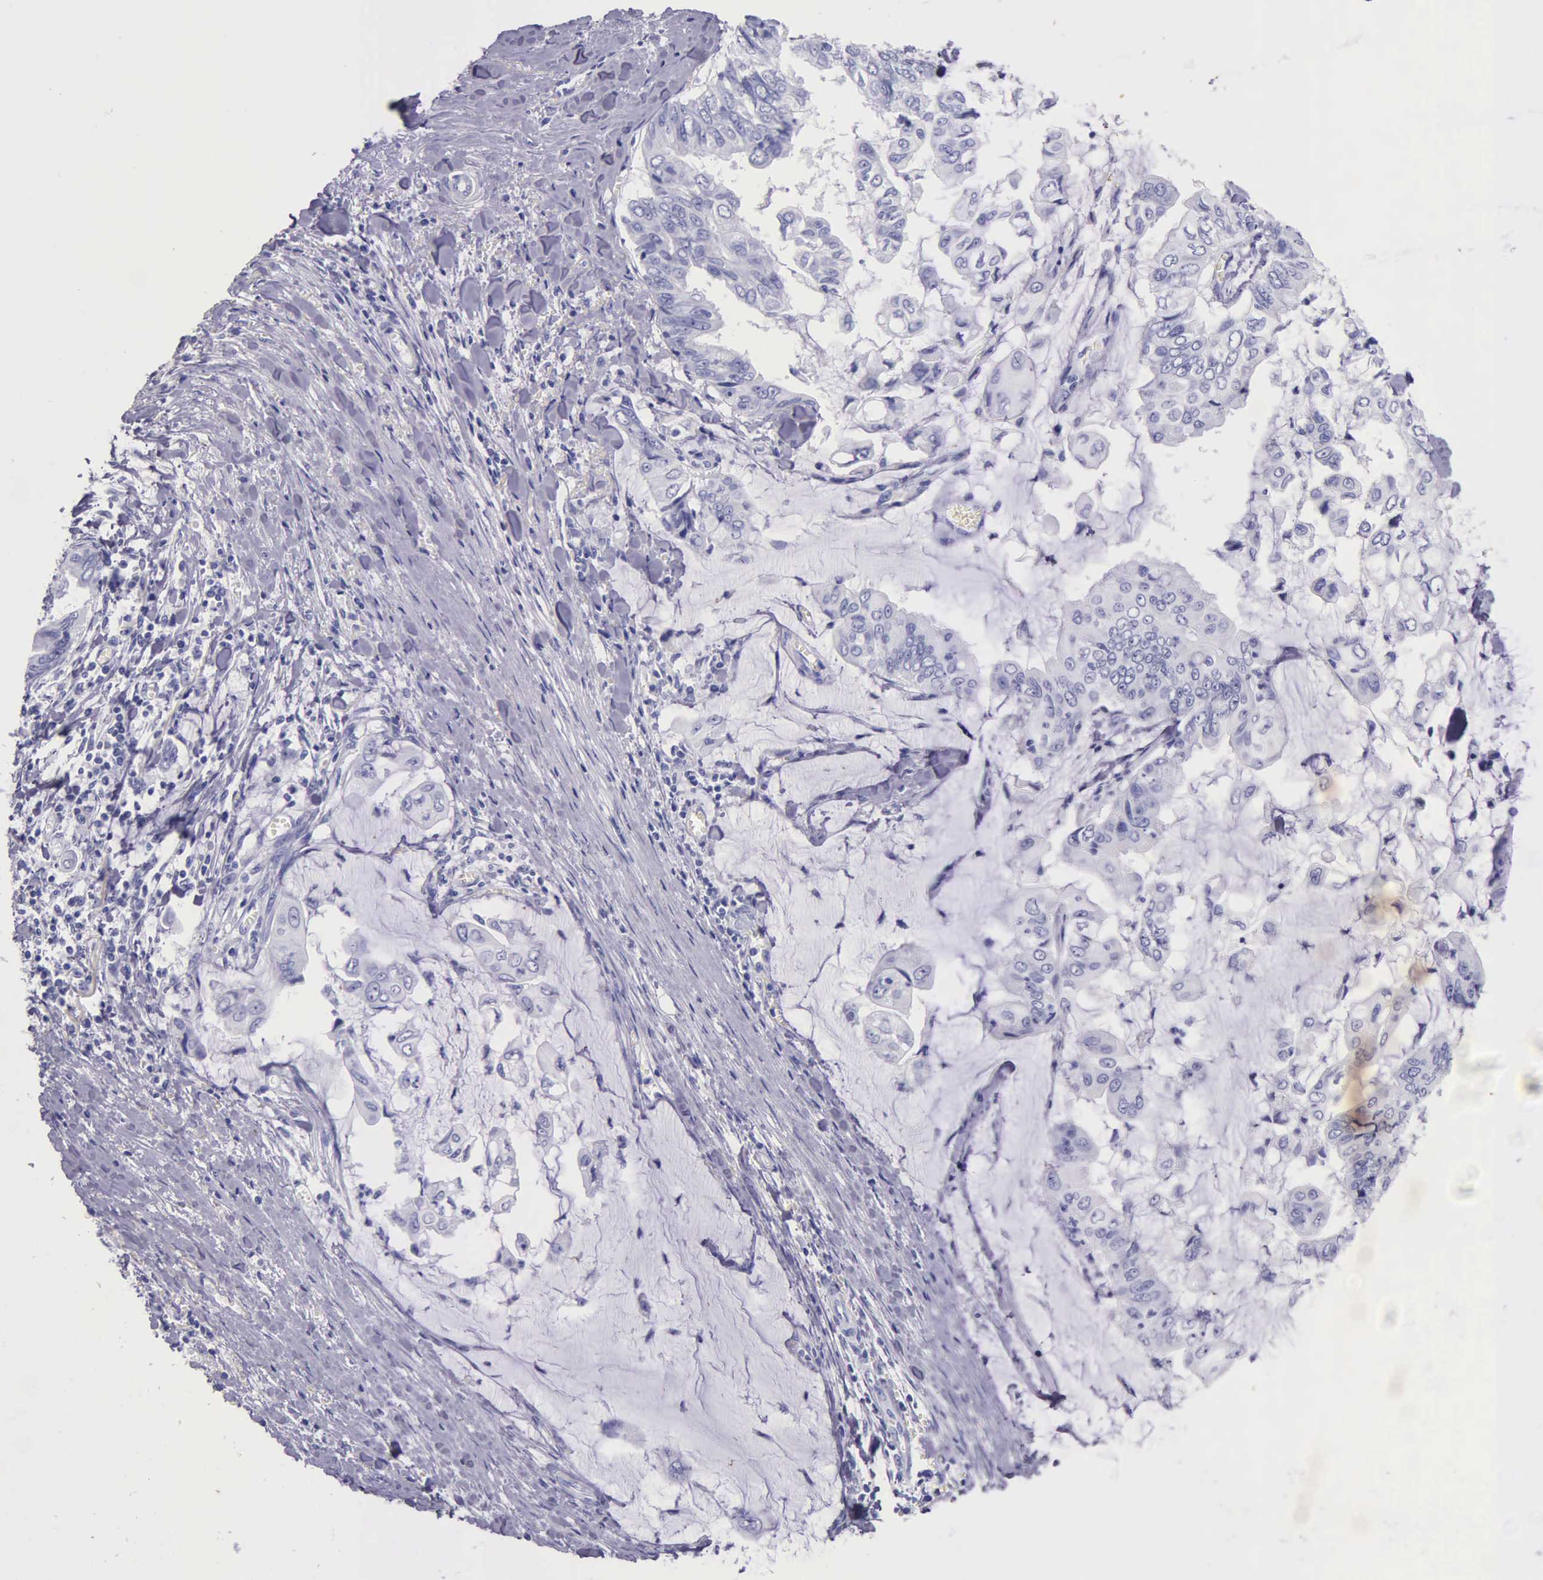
{"staining": {"intensity": "negative", "quantity": "none", "location": "none"}, "tissue": "stomach cancer", "cell_type": "Tumor cells", "image_type": "cancer", "snomed": [{"axis": "morphology", "description": "Adenocarcinoma, NOS"}, {"axis": "topography", "description": "Stomach, upper"}], "caption": "Immunohistochemistry (IHC) of human stomach cancer displays no positivity in tumor cells.", "gene": "KLK3", "patient": {"sex": "male", "age": 80}}